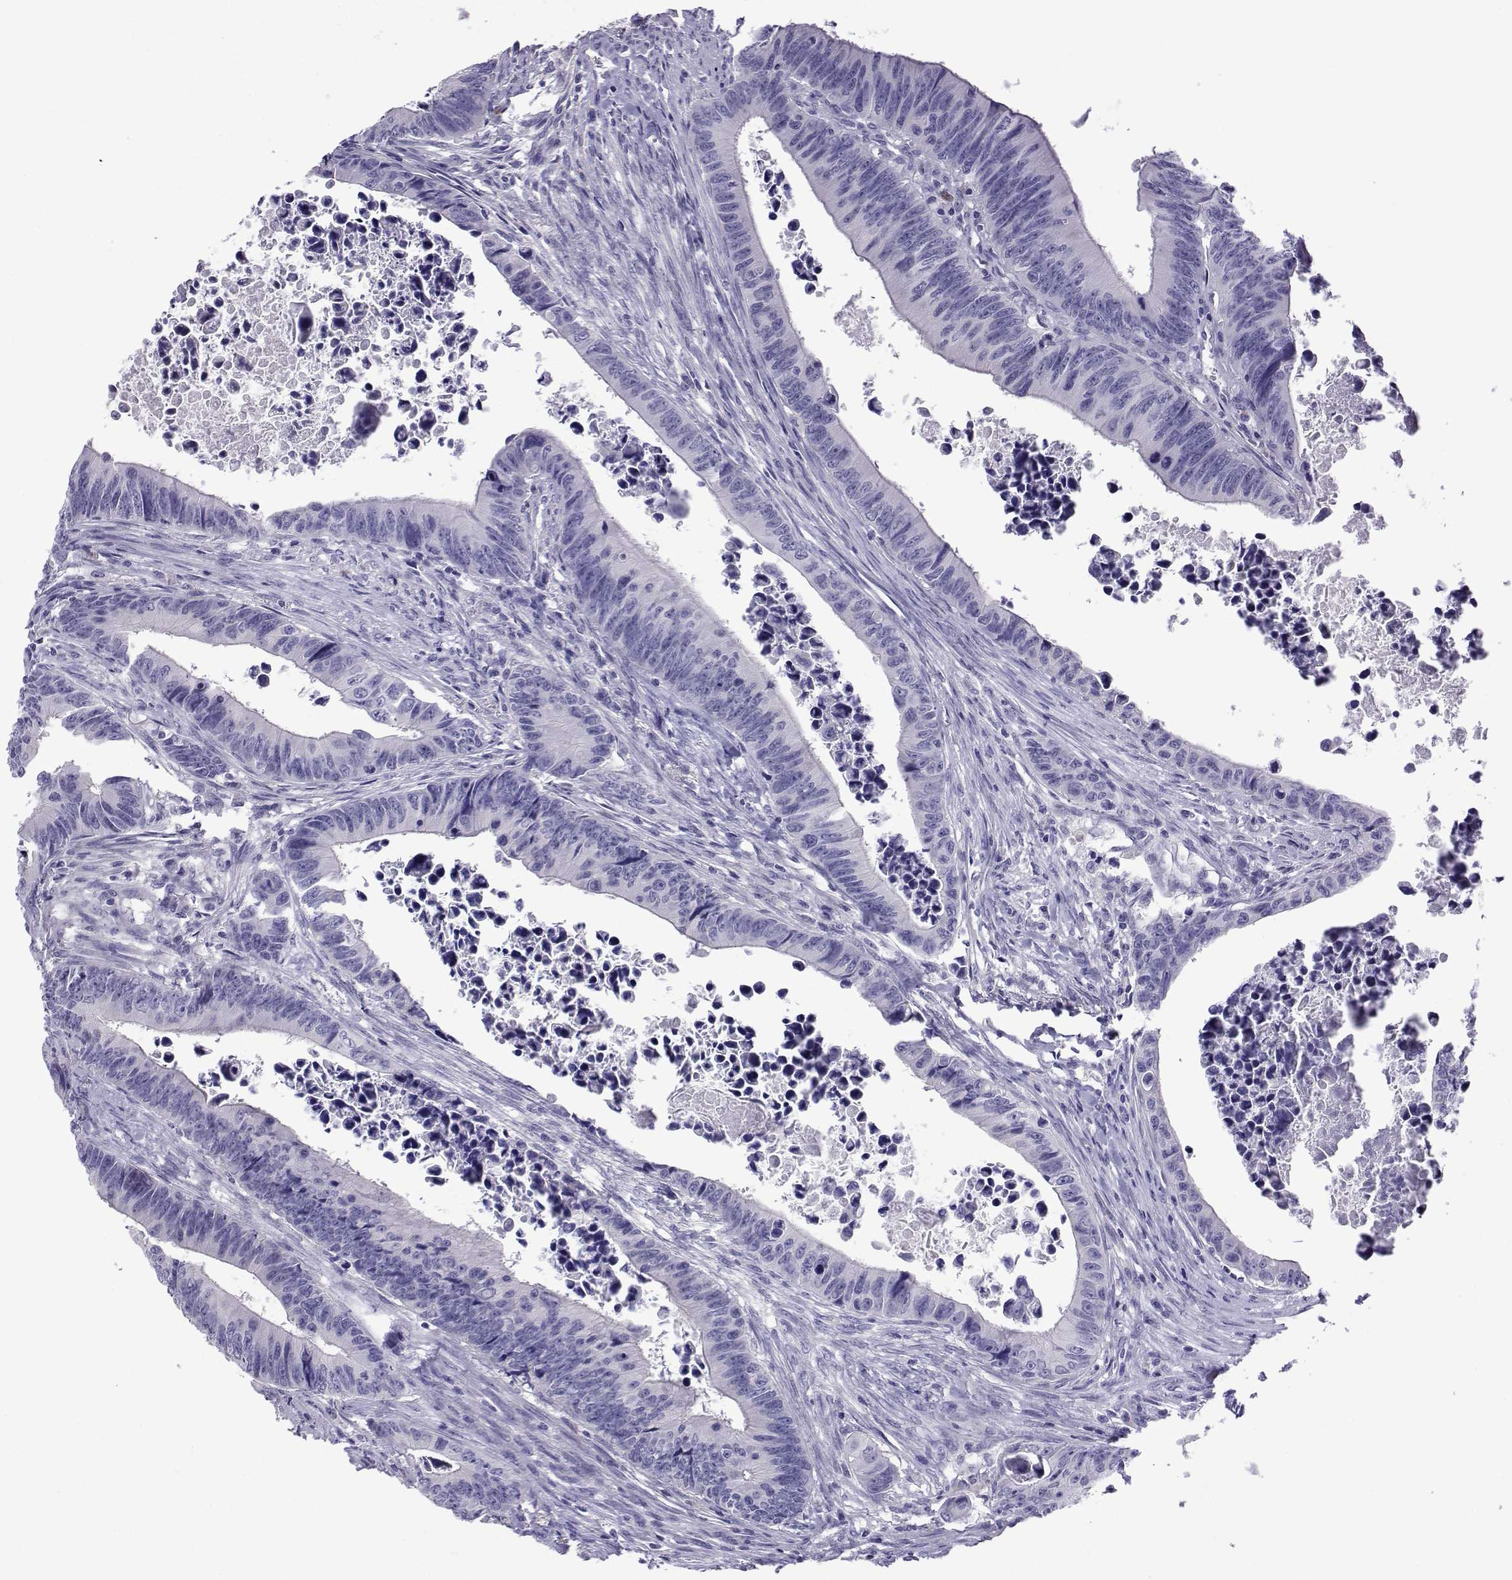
{"staining": {"intensity": "negative", "quantity": "none", "location": "none"}, "tissue": "colorectal cancer", "cell_type": "Tumor cells", "image_type": "cancer", "snomed": [{"axis": "morphology", "description": "Adenocarcinoma, NOS"}, {"axis": "topography", "description": "Colon"}], "caption": "An IHC photomicrograph of colorectal cancer (adenocarcinoma) is shown. There is no staining in tumor cells of colorectal cancer (adenocarcinoma). Nuclei are stained in blue.", "gene": "CFAP70", "patient": {"sex": "female", "age": 87}}